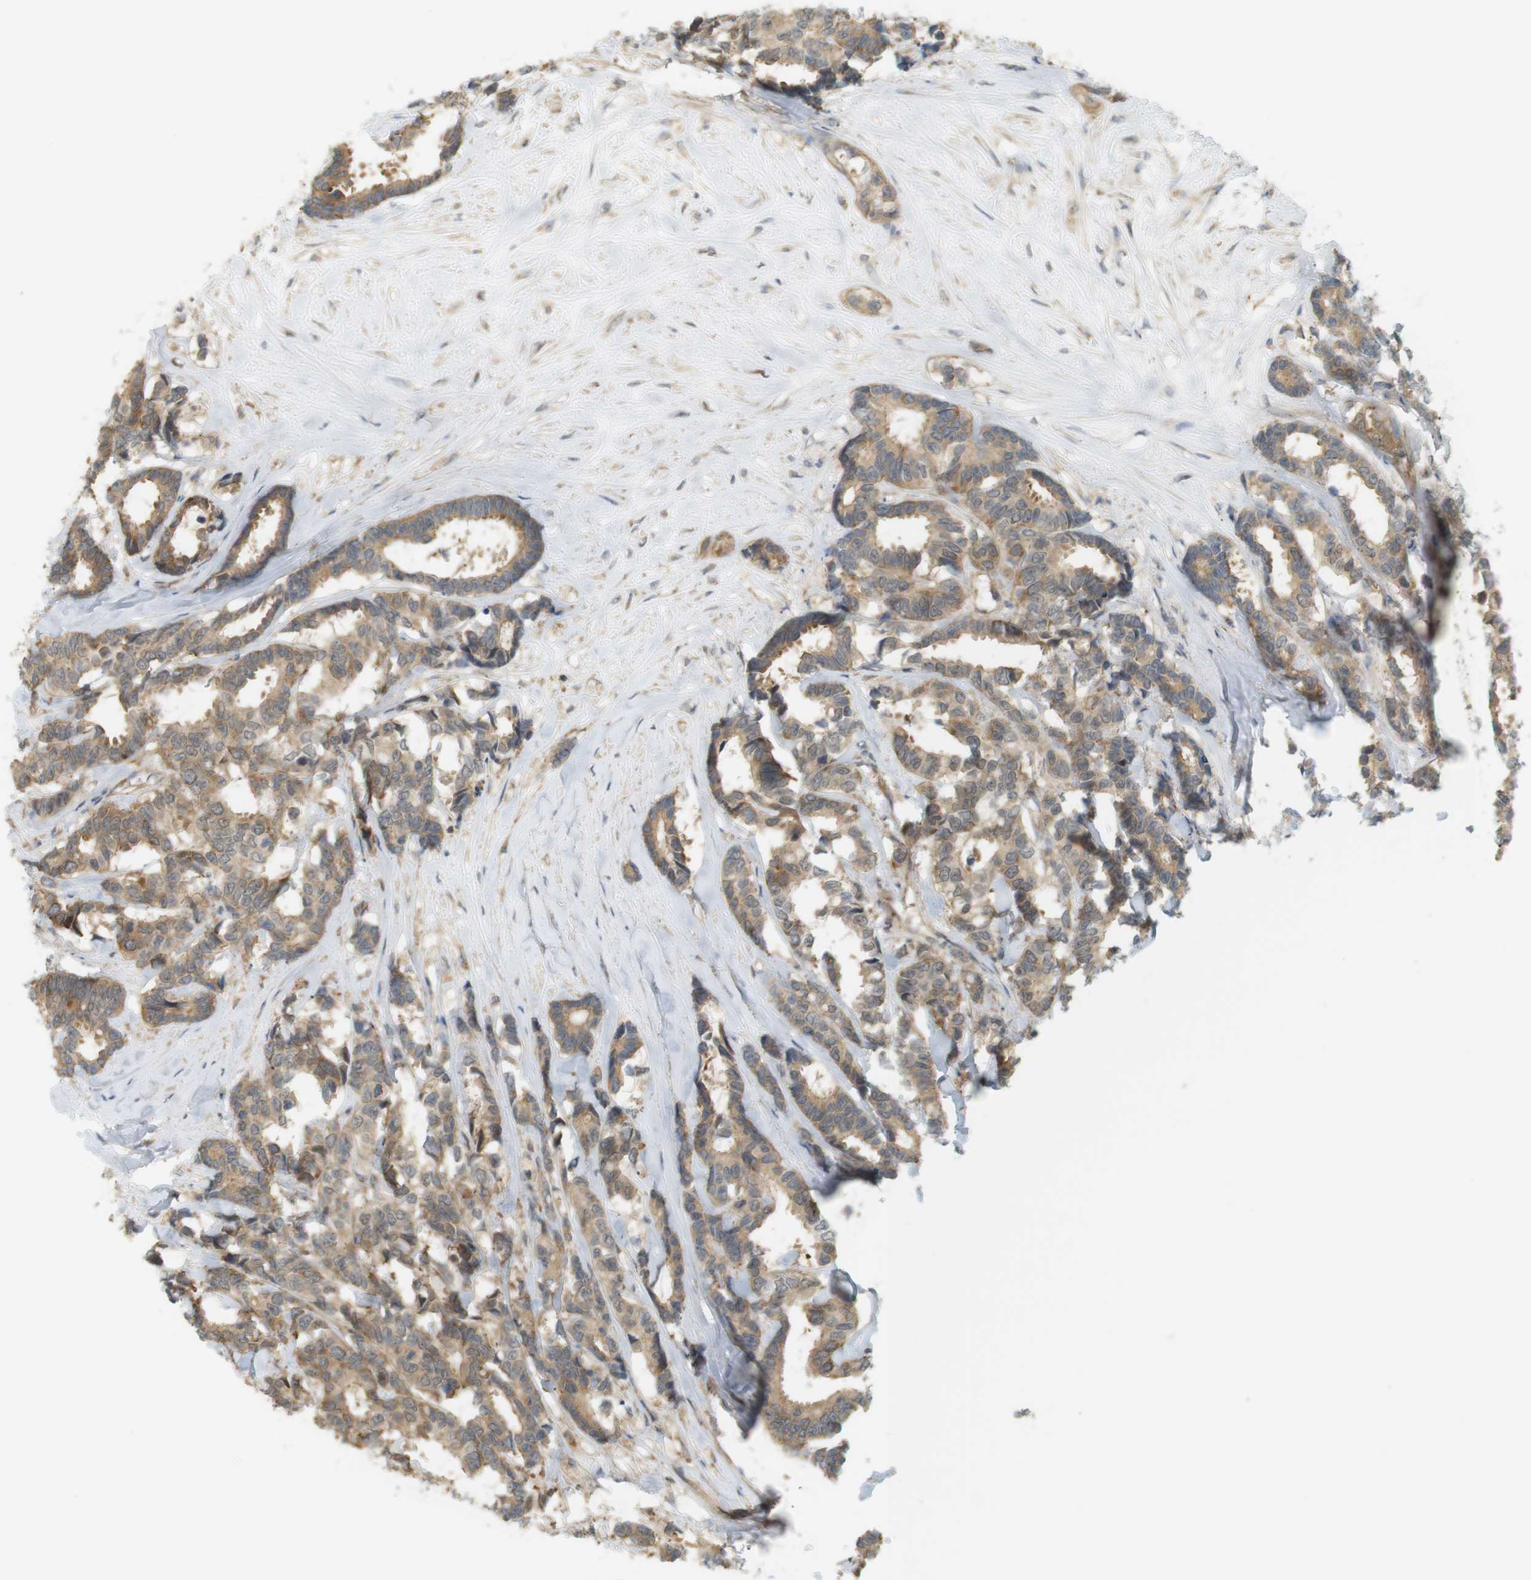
{"staining": {"intensity": "moderate", "quantity": ">75%", "location": "cytoplasmic/membranous,nuclear"}, "tissue": "breast cancer", "cell_type": "Tumor cells", "image_type": "cancer", "snomed": [{"axis": "morphology", "description": "Duct carcinoma"}, {"axis": "topography", "description": "Breast"}], "caption": "Breast cancer (invasive ductal carcinoma) stained for a protein (brown) exhibits moderate cytoplasmic/membranous and nuclear positive positivity in about >75% of tumor cells.", "gene": "PA2G4", "patient": {"sex": "female", "age": 87}}